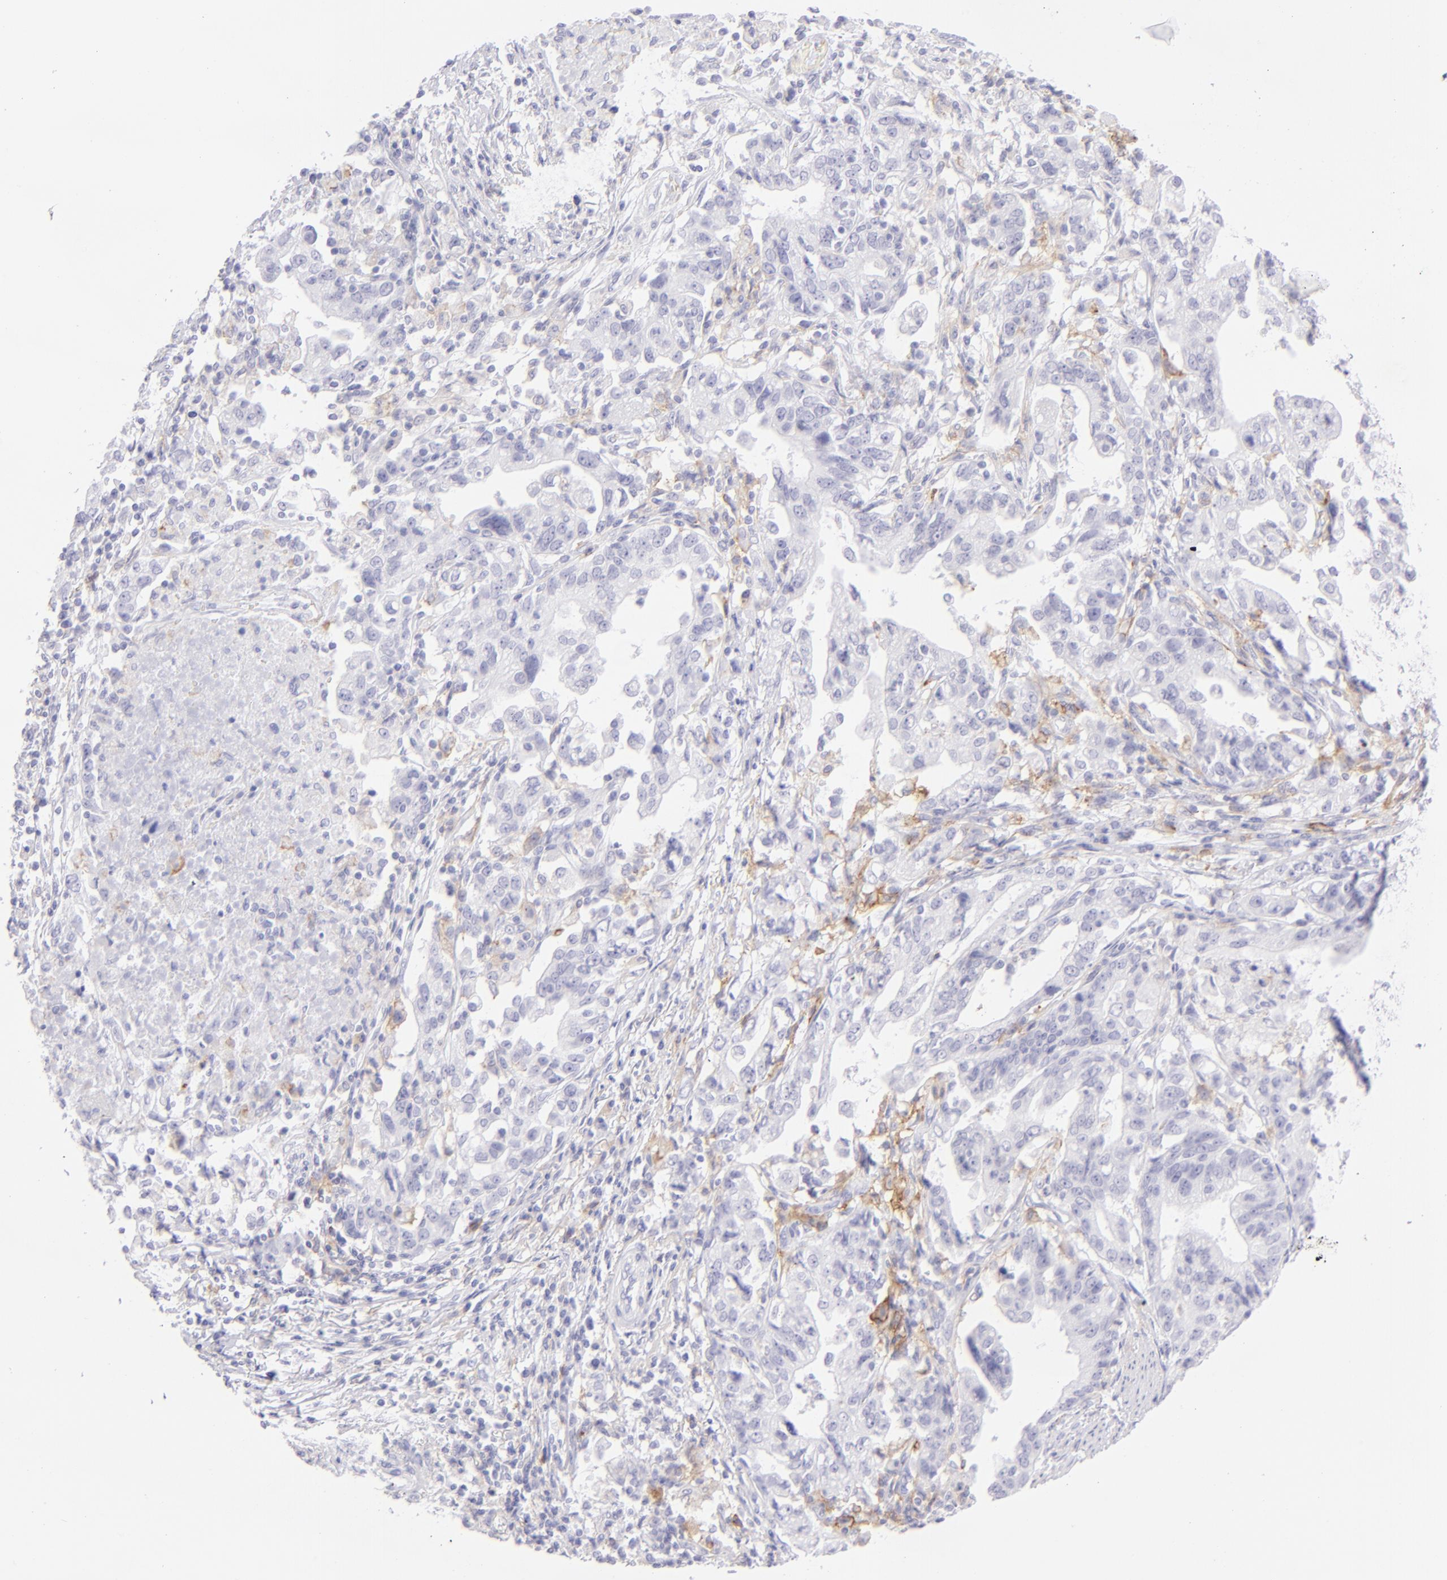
{"staining": {"intensity": "negative", "quantity": "none", "location": "none"}, "tissue": "stomach cancer", "cell_type": "Tumor cells", "image_type": "cancer", "snomed": [{"axis": "morphology", "description": "Adenocarcinoma, NOS"}, {"axis": "topography", "description": "Stomach, upper"}], "caption": "DAB (3,3'-diaminobenzidine) immunohistochemical staining of stomach cancer (adenocarcinoma) displays no significant positivity in tumor cells. (IHC, brightfield microscopy, high magnification).", "gene": "CD72", "patient": {"sex": "female", "age": 50}}